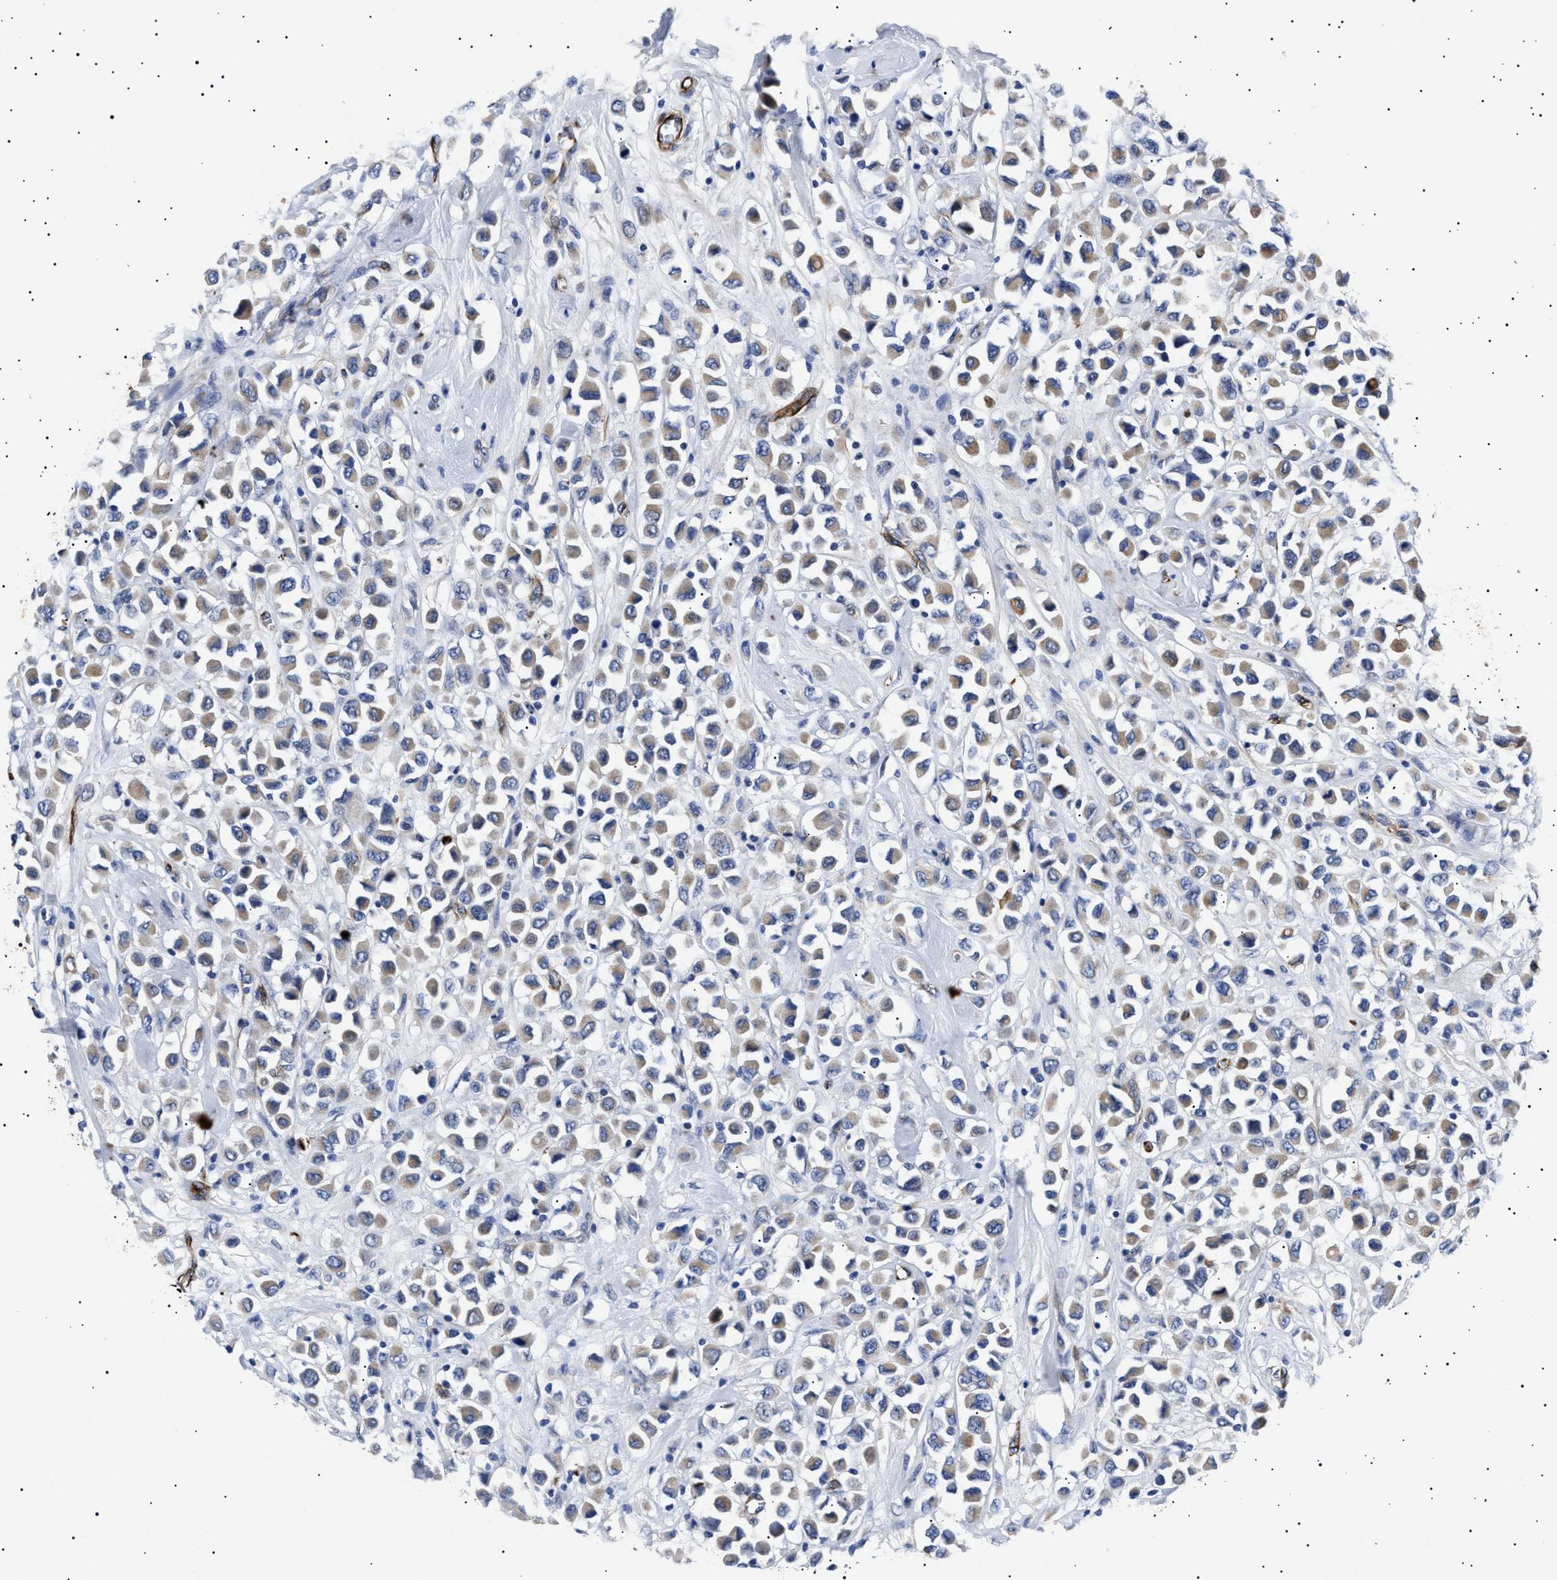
{"staining": {"intensity": "weak", "quantity": "25%-75%", "location": "cytoplasmic/membranous"}, "tissue": "breast cancer", "cell_type": "Tumor cells", "image_type": "cancer", "snomed": [{"axis": "morphology", "description": "Duct carcinoma"}, {"axis": "topography", "description": "Breast"}], "caption": "DAB immunohistochemical staining of breast invasive ductal carcinoma displays weak cytoplasmic/membranous protein positivity in approximately 25%-75% of tumor cells.", "gene": "OLFML2A", "patient": {"sex": "female", "age": 61}}